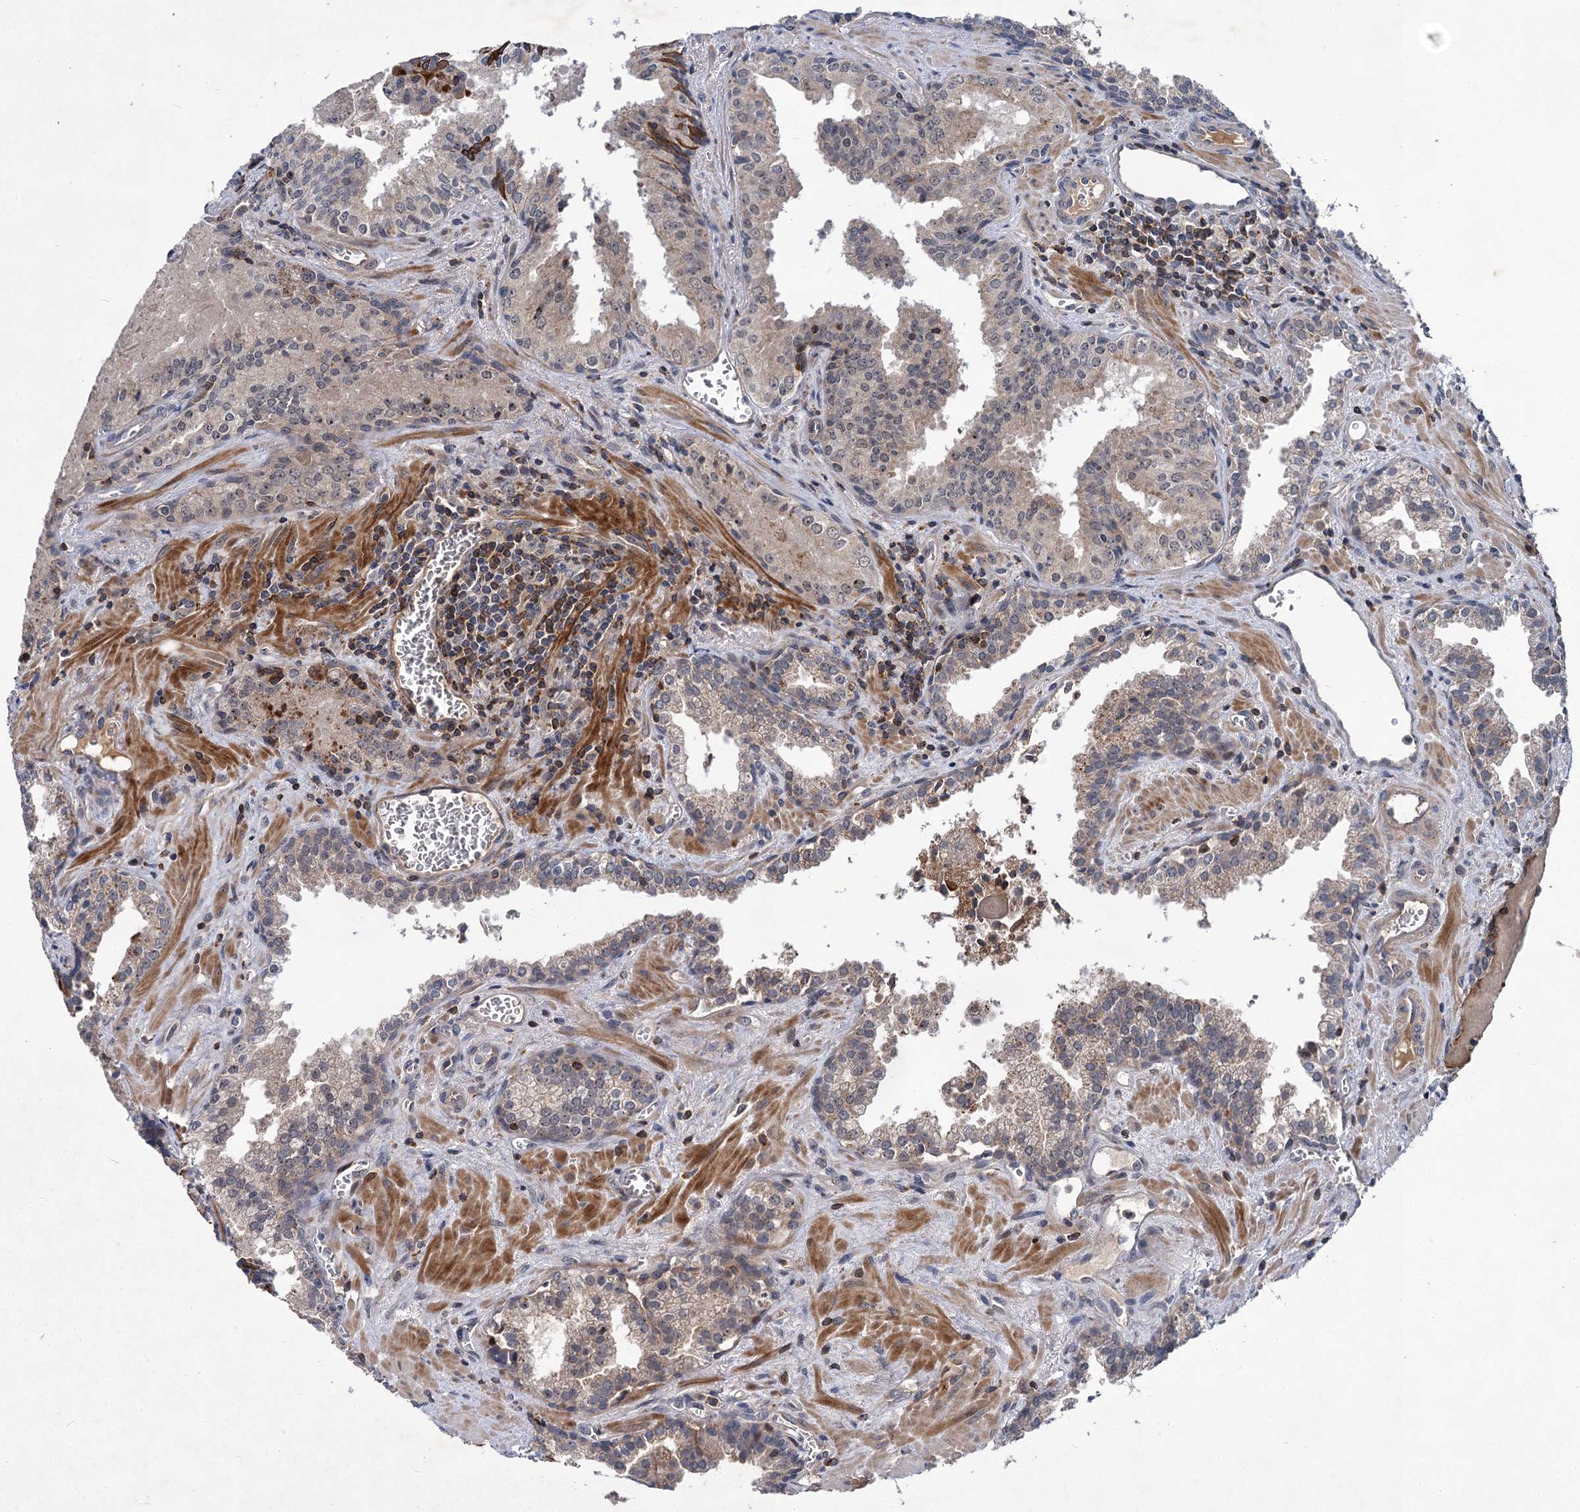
{"staining": {"intensity": "moderate", "quantity": ">75%", "location": "cytoplasmic/membranous"}, "tissue": "prostate cancer", "cell_type": "Tumor cells", "image_type": "cancer", "snomed": [{"axis": "morphology", "description": "Adenocarcinoma, High grade"}, {"axis": "topography", "description": "Prostate"}], "caption": "Human prostate adenocarcinoma (high-grade) stained with a brown dye displays moderate cytoplasmic/membranous positive positivity in approximately >75% of tumor cells.", "gene": "ABLIM1", "patient": {"sex": "male", "age": 68}}